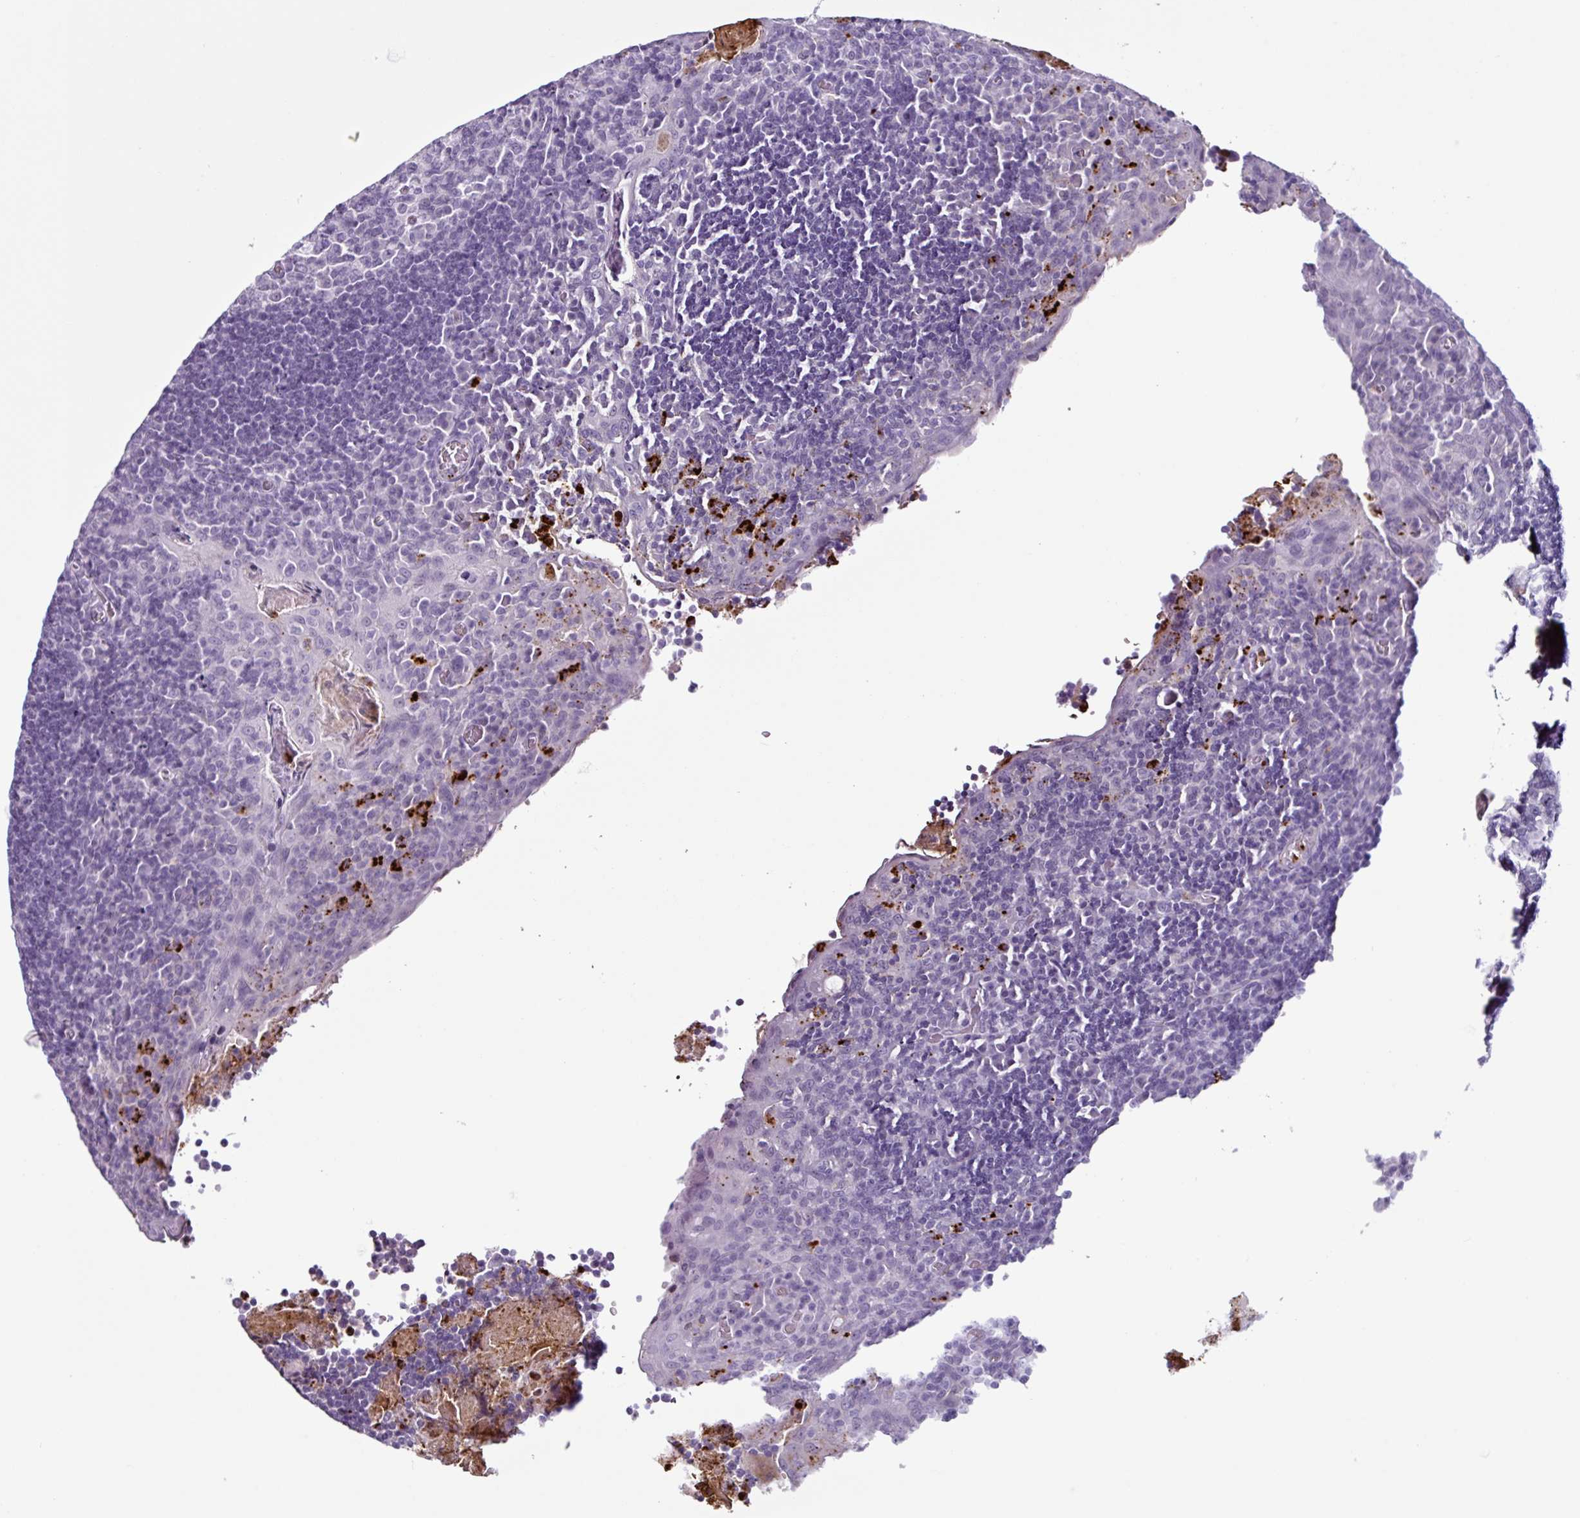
{"staining": {"intensity": "negative", "quantity": "none", "location": "none"}, "tissue": "tonsil", "cell_type": "Germinal center cells", "image_type": "normal", "snomed": [{"axis": "morphology", "description": "Normal tissue, NOS"}, {"axis": "topography", "description": "Tonsil"}], "caption": "Immunohistochemical staining of normal tonsil reveals no significant expression in germinal center cells.", "gene": "TMEM178A", "patient": {"sex": "male", "age": 17}}